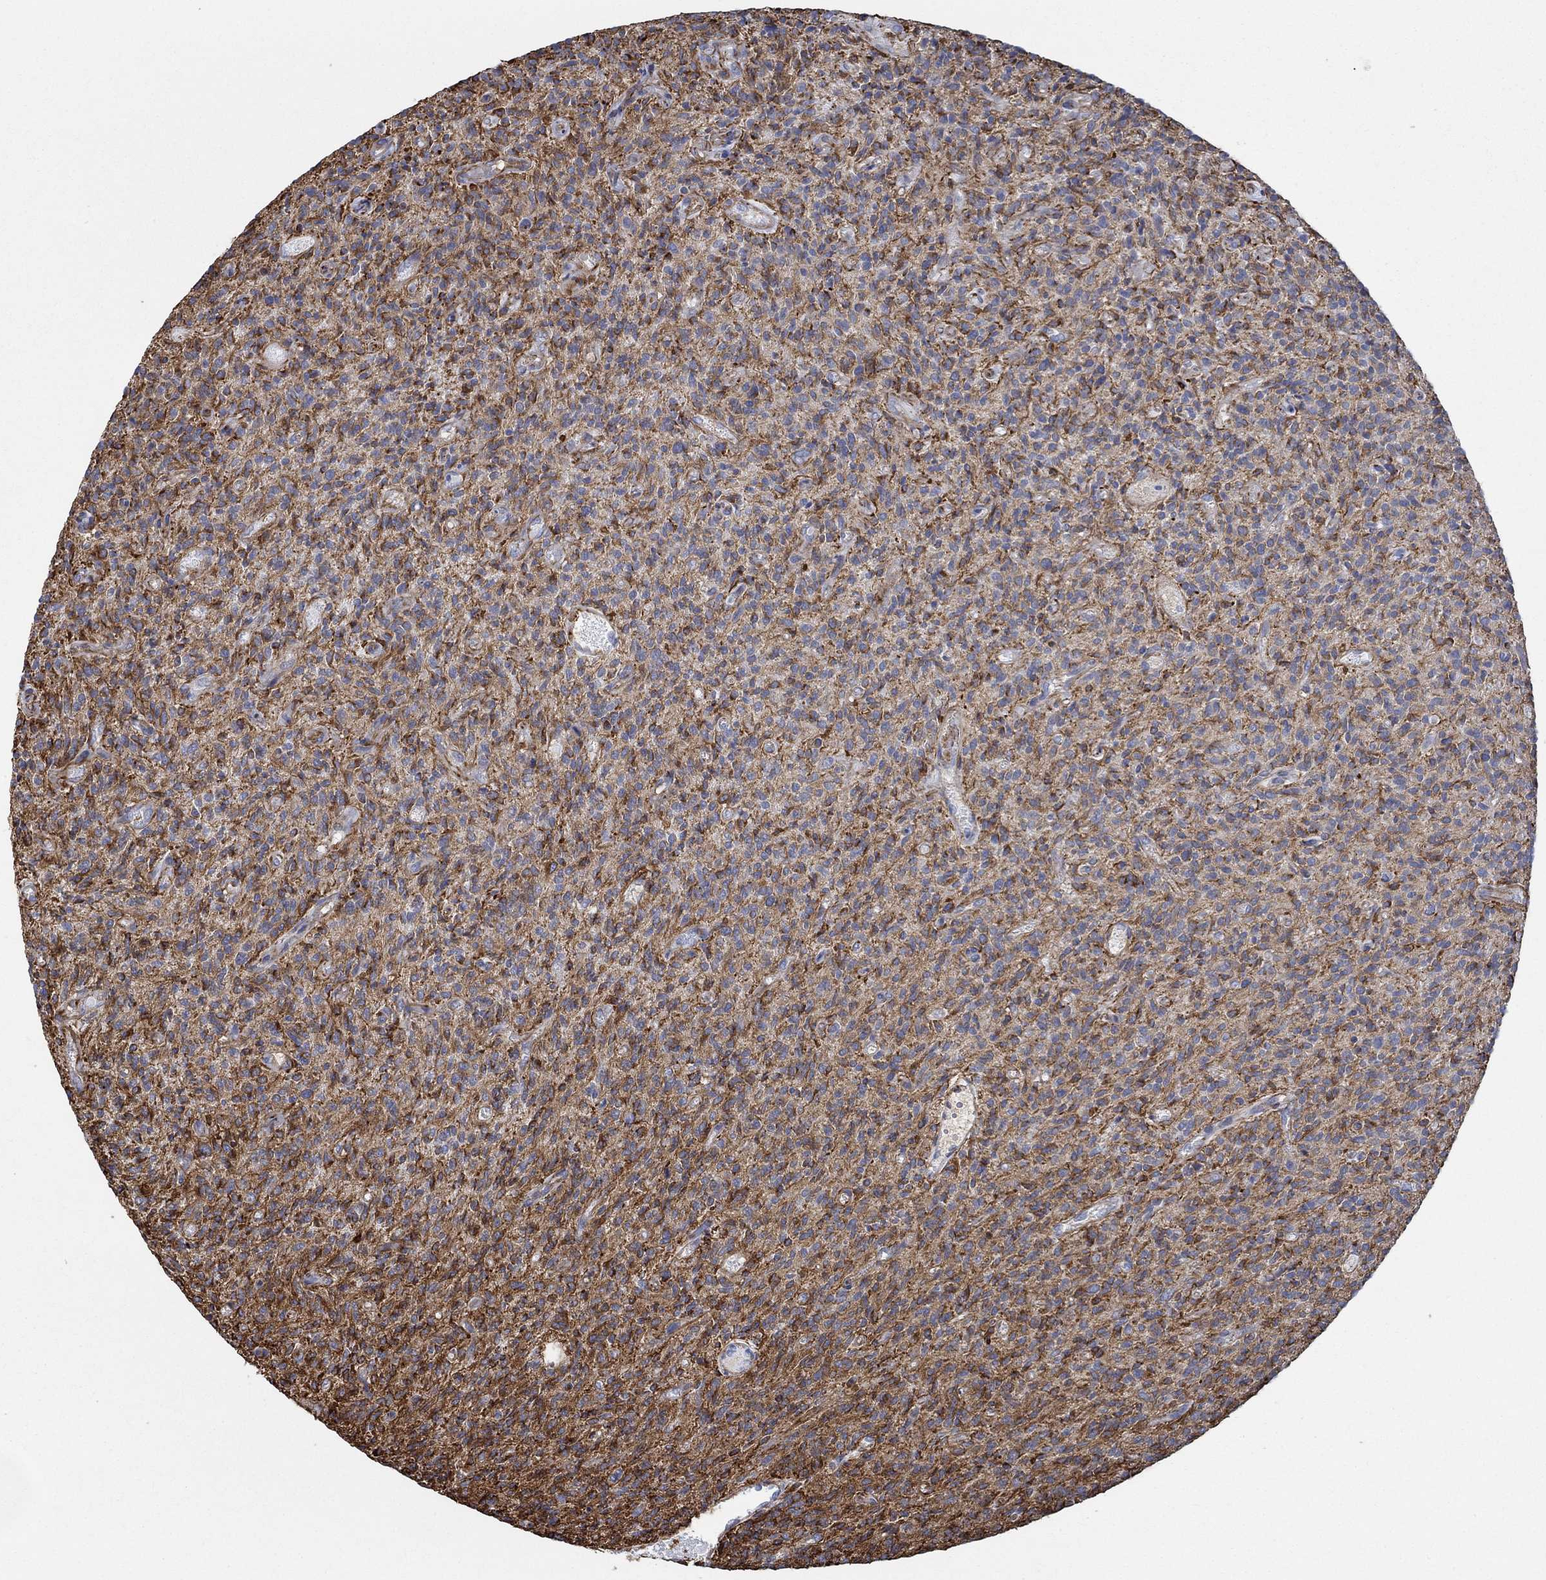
{"staining": {"intensity": "strong", "quantity": "<25%", "location": "cytoplasmic/membranous"}, "tissue": "glioma", "cell_type": "Tumor cells", "image_type": "cancer", "snomed": [{"axis": "morphology", "description": "Glioma, malignant, High grade"}, {"axis": "topography", "description": "Brain"}], "caption": "Protein expression analysis of human glioma reveals strong cytoplasmic/membranous staining in approximately <25% of tumor cells.", "gene": "STC2", "patient": {"sex": "male", "age": 64}}